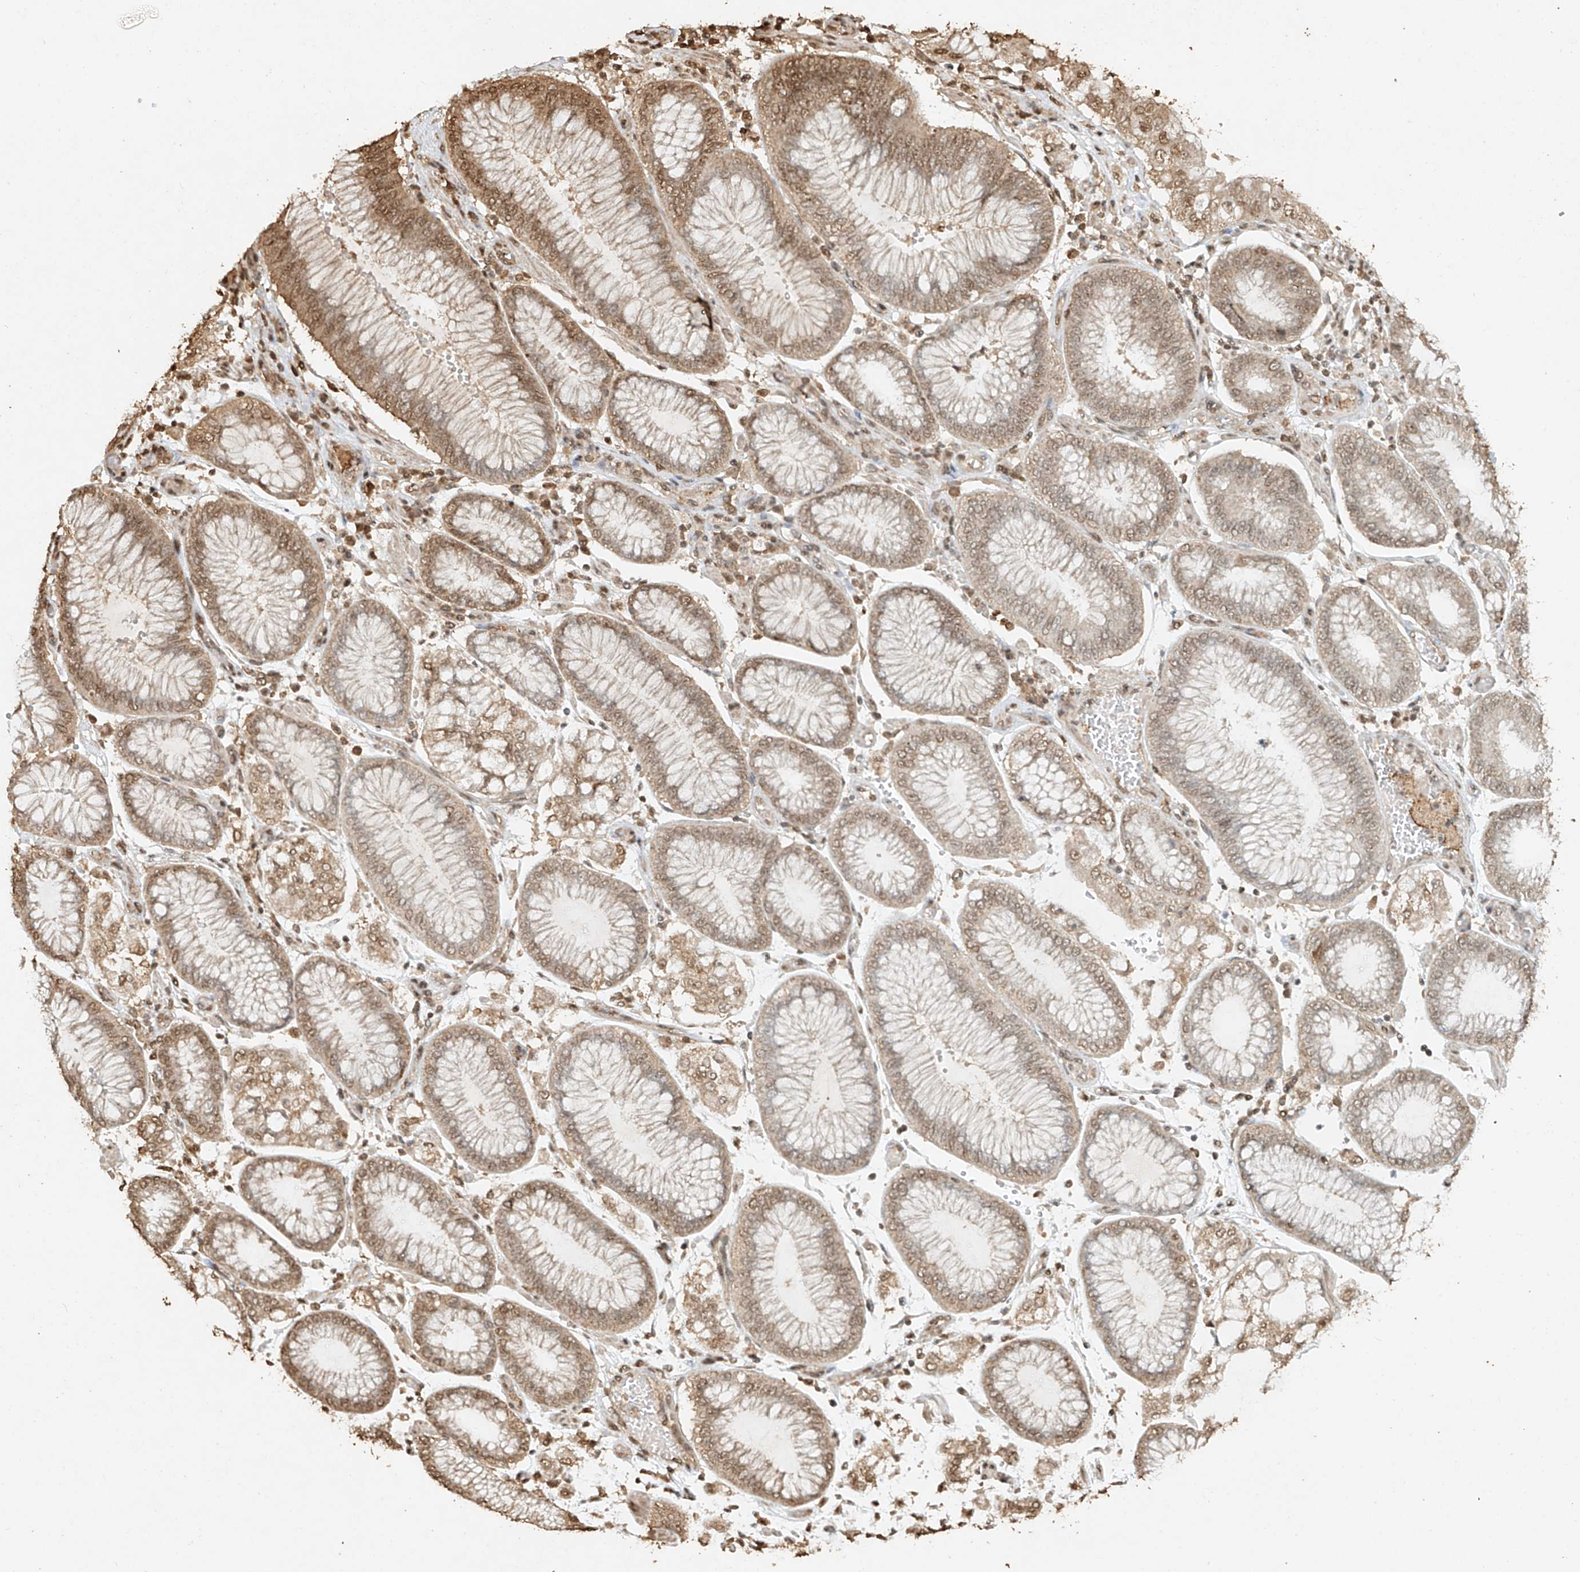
{"staining": {"intensity": "moderate", "quantity": ">75%", "location": "cytoplasmic/membranous,nuclear"}, "tissue": "stomach cancer", "cell_type": "Tumor cells", "image_type": "cancer", "snomed": [{"axis": "morphology", "description": "Adenocarcinoma, NOS"}, {"axis": "topography", "description": "Stomach"}], "caption": "Protein analysis of adenocarcinoma (stomach) tissue shows moderate cytoplasmic/membranous and nuclear positivity in about >75% of tumor cells.", "gene": "TIGAR", "patient": {"sex": "male", "age": 76}}